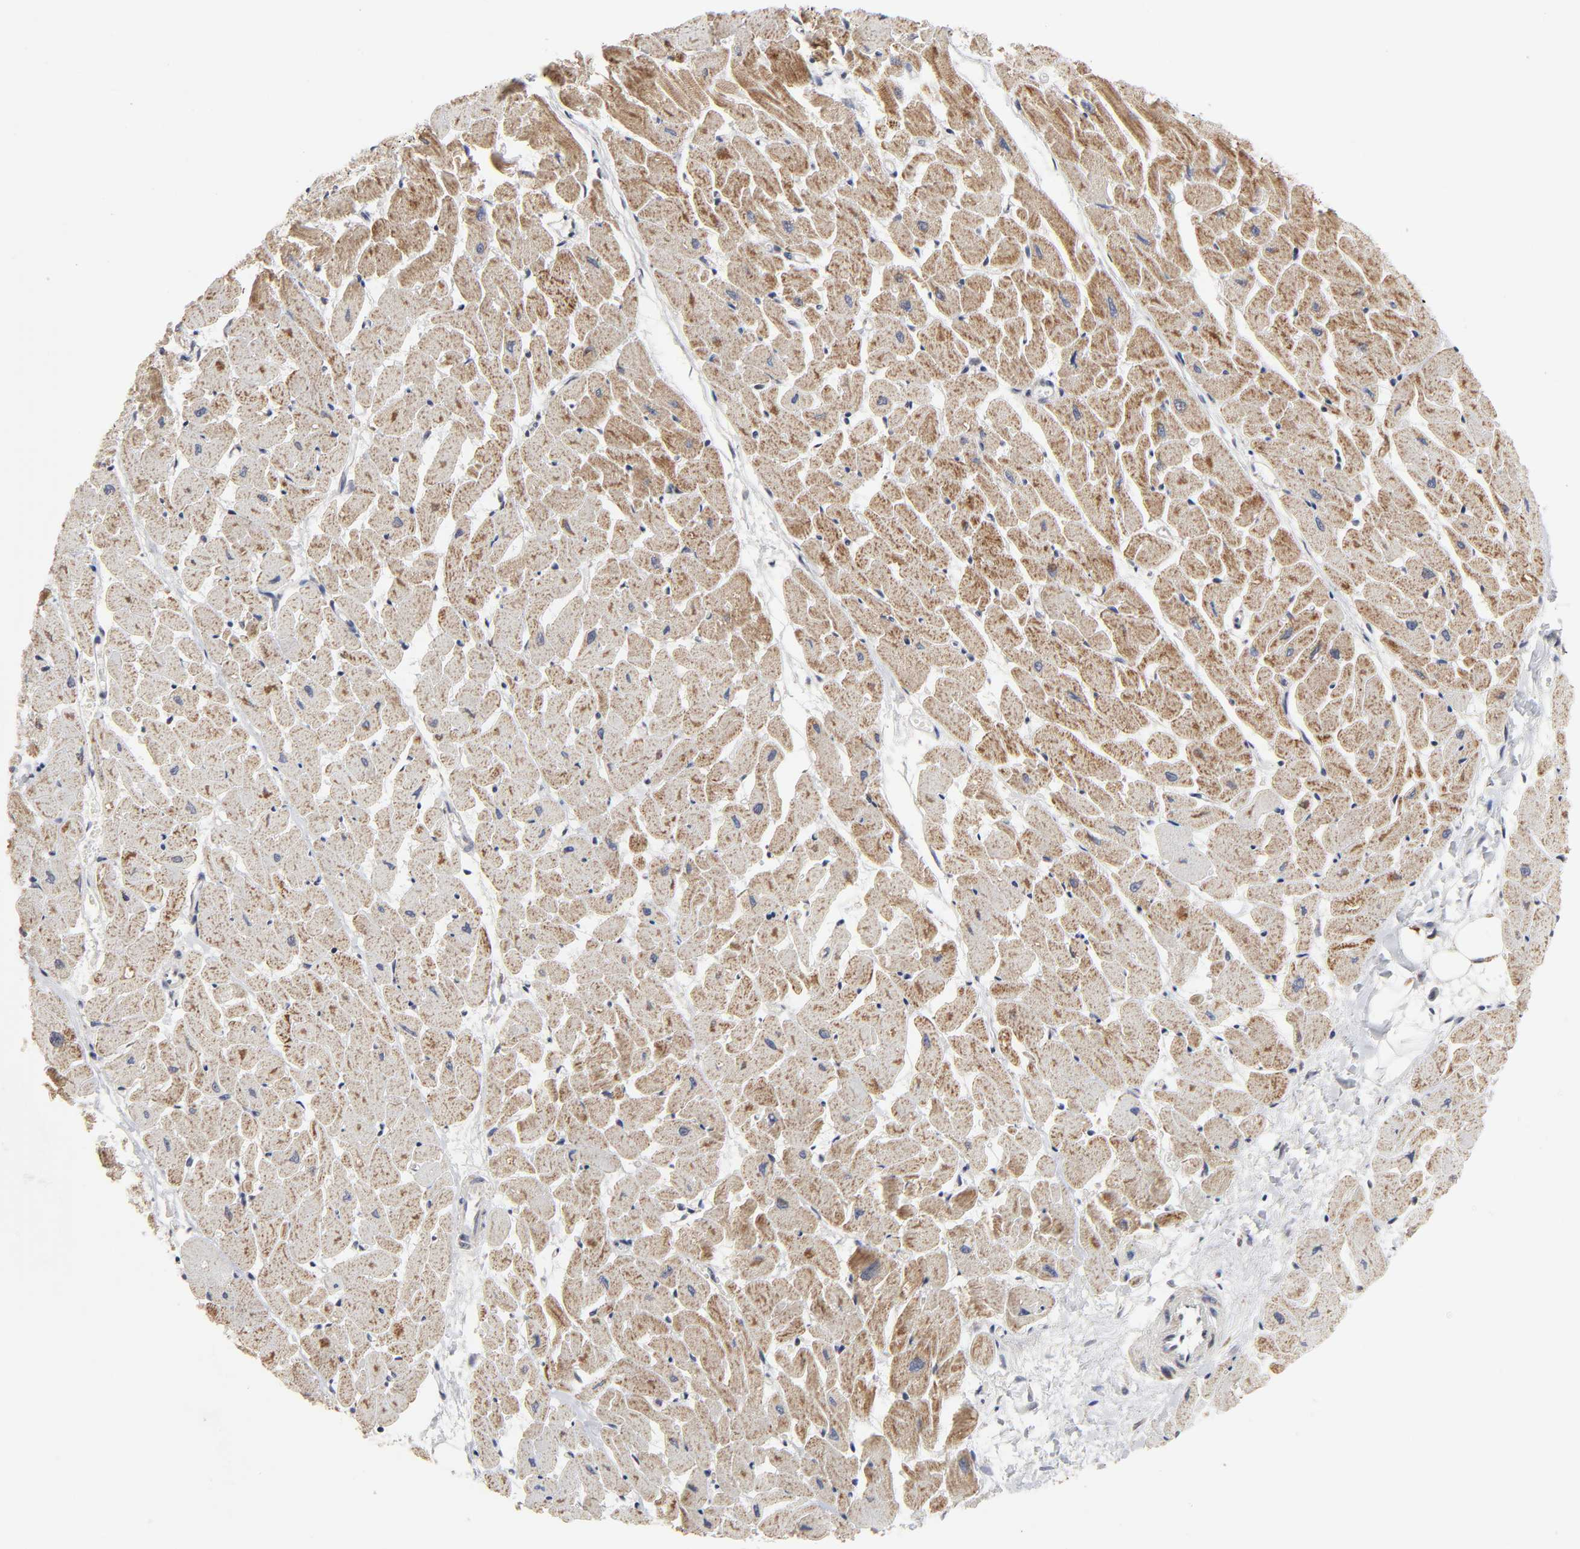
{"staining": {"intensity": "moderate", "quantity": "25%-75%", "location": "cytoplasmic/membranous,nuclear"}, "tissue": "heart muscle", "cell_type": "Cardiomyocytes", "image_type": "normal", "snomed": [{"axis": "morphology", "description": "Normal tissue, NOS"}, {"axis": "topography", "description": "Heart"}], "caption": "Heart muscle stained with IHC demonstrates moderate cytoplasmic/membranous,nuclear positivity in about 25%-75% of cardiomyocytes.", "gene": "AUH", "patient": {"sex": "female", "age": 19}}